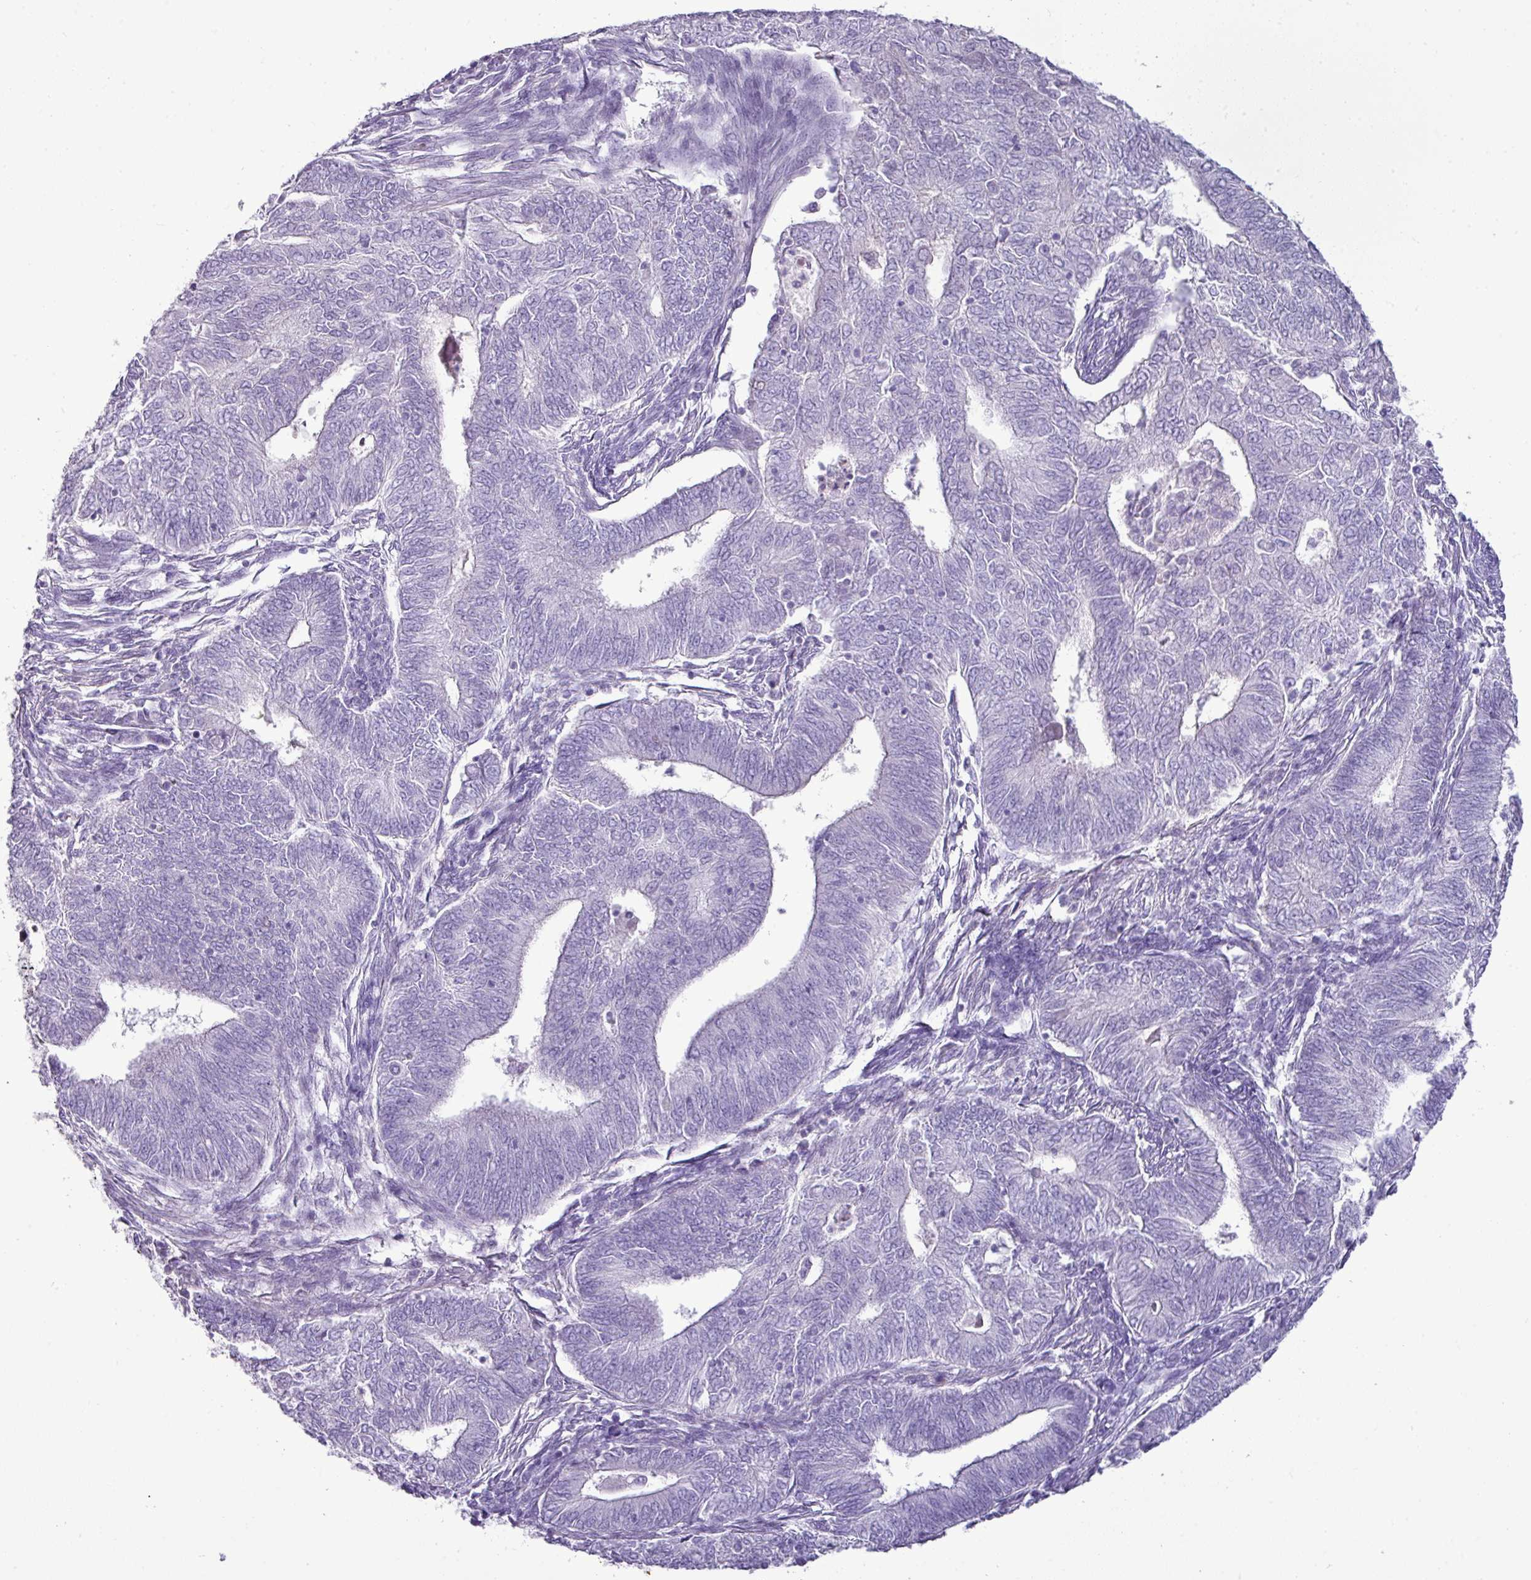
{"staining": {"intensity": "negative", "quantity": "none", "location": "none"}, "tissue": "endometrial cancer", "cell_type": "Tumor cells", "image_type": "cancer", "snomed": [{"axis": "morphology", "description": "Adenocarcinoma, NOS"}, {"axis": "topography", "description": "Endometrium"}], "caption": "A histopathology image of endometrial cancer stained for a protein displays no brown staining in tumor cells.", "gene": "GSTA3", "patient": {"sex": "female", "age": 62}}